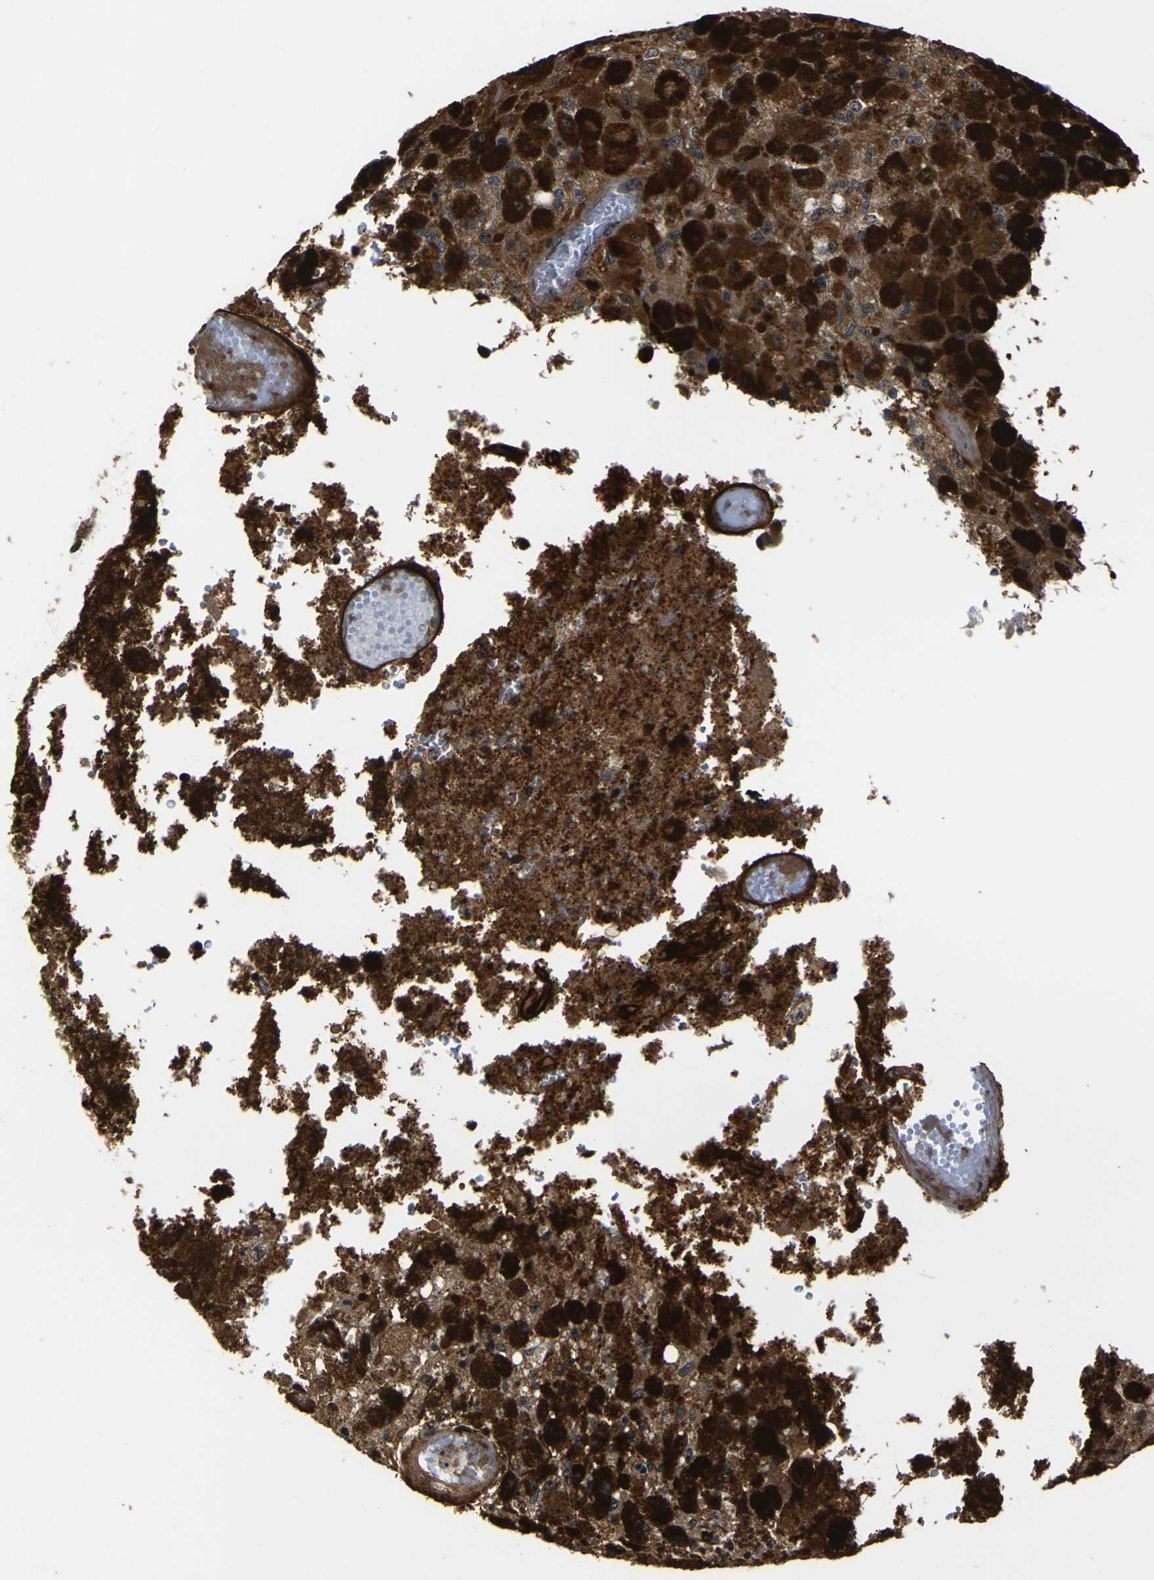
{"staining": {"intensity": "strong", "quantity": ">75%", "location": "cytoplasmic/membranous"}, "tissue": "glioma", "cell_type": "Tumor cells", "image_type": "cancer", "snomed": [{"axis": "morphology", "description": "Normal tissue, NOS"}, {"axis": "morphology", "description": "Glioma, malignant, High grade"}, {"axis": "topography", "description": "Cerebral cortex"}], "caption": "Tumor cells show high levels of strong cytoplasmic/membranous expression in approximately >75% of cells in malignant glioma (high-grade). The staining was performed using DAB, with brown indicating positive protein expression. Nuclei are stained blue with hematoxylin.", "gene": "LRP4", "patient": {"sex": "male", "age": 77}}